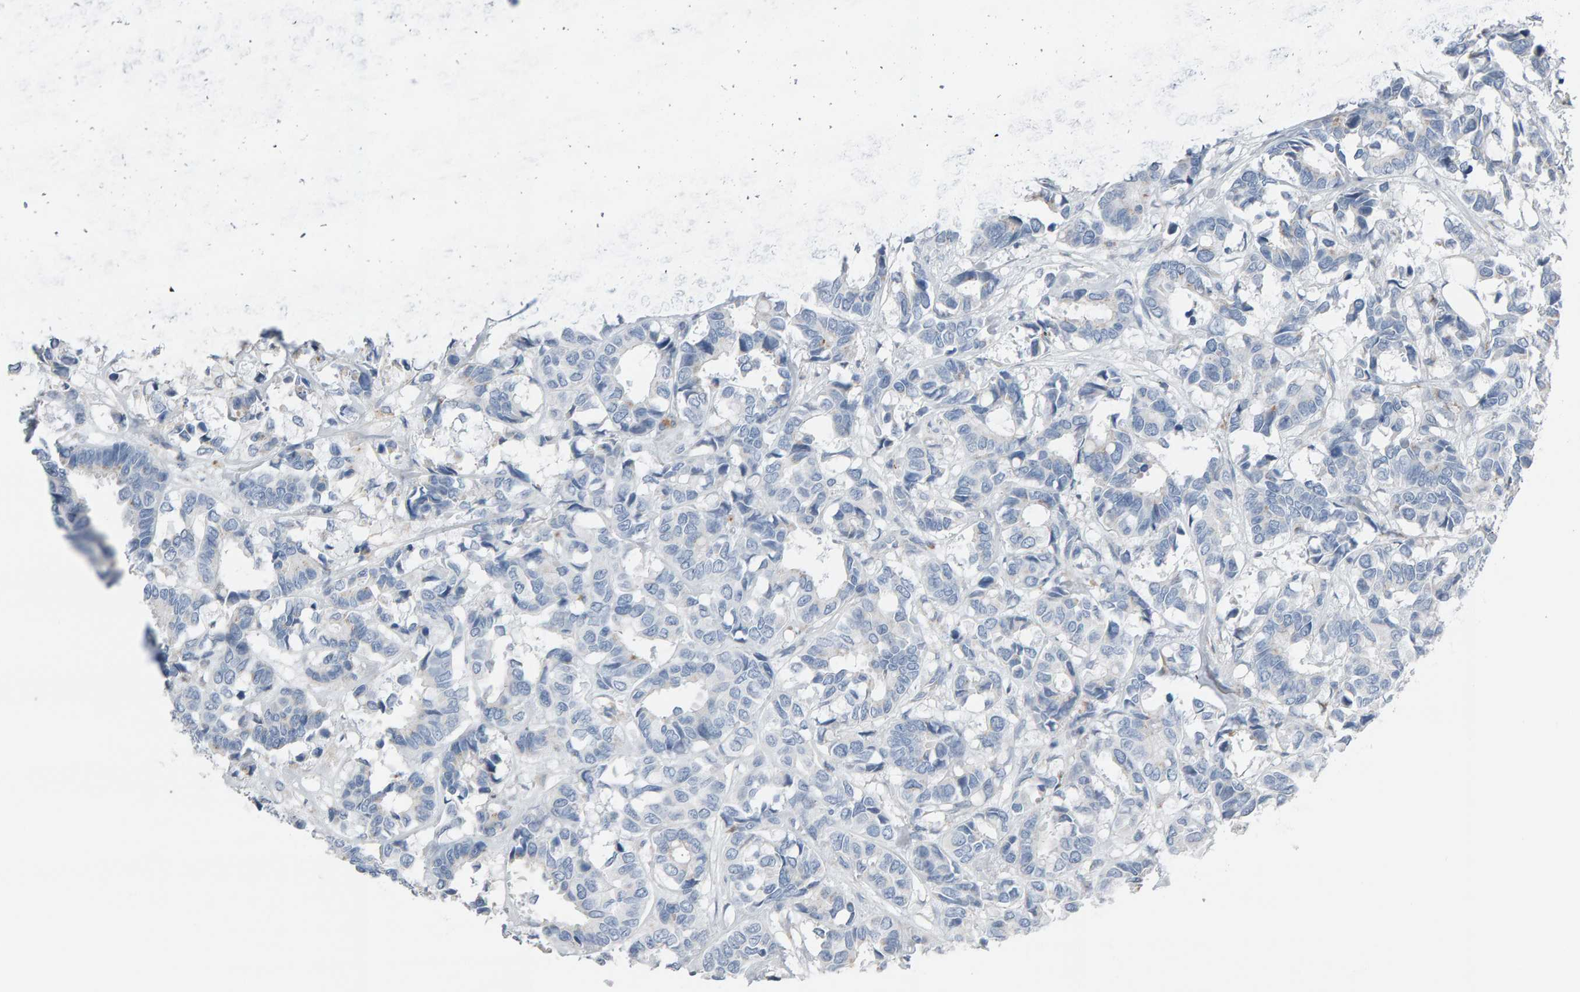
{"staining": {"intensity": "negative", "quantity": "none", "location": "none"}, "tissue": "breast cancer", "cell_type": "Tumor cells", "image_type": "cancer", "snomed": [{"axis": "morphology", "description": "Duct carcinoma"}, {"axis": "topography", "description": "Breast"}], "caption": "High magnification brightfield microscopy of intraductal carcinoma (breast) stained with DAB (3,3'-diaminobenzidine) (brown) and counterstained with hematoxylin (blue): tumor cells show no significant expression.", "gene": "IPPK", "patient": {"sex": "female", "age": 87}}